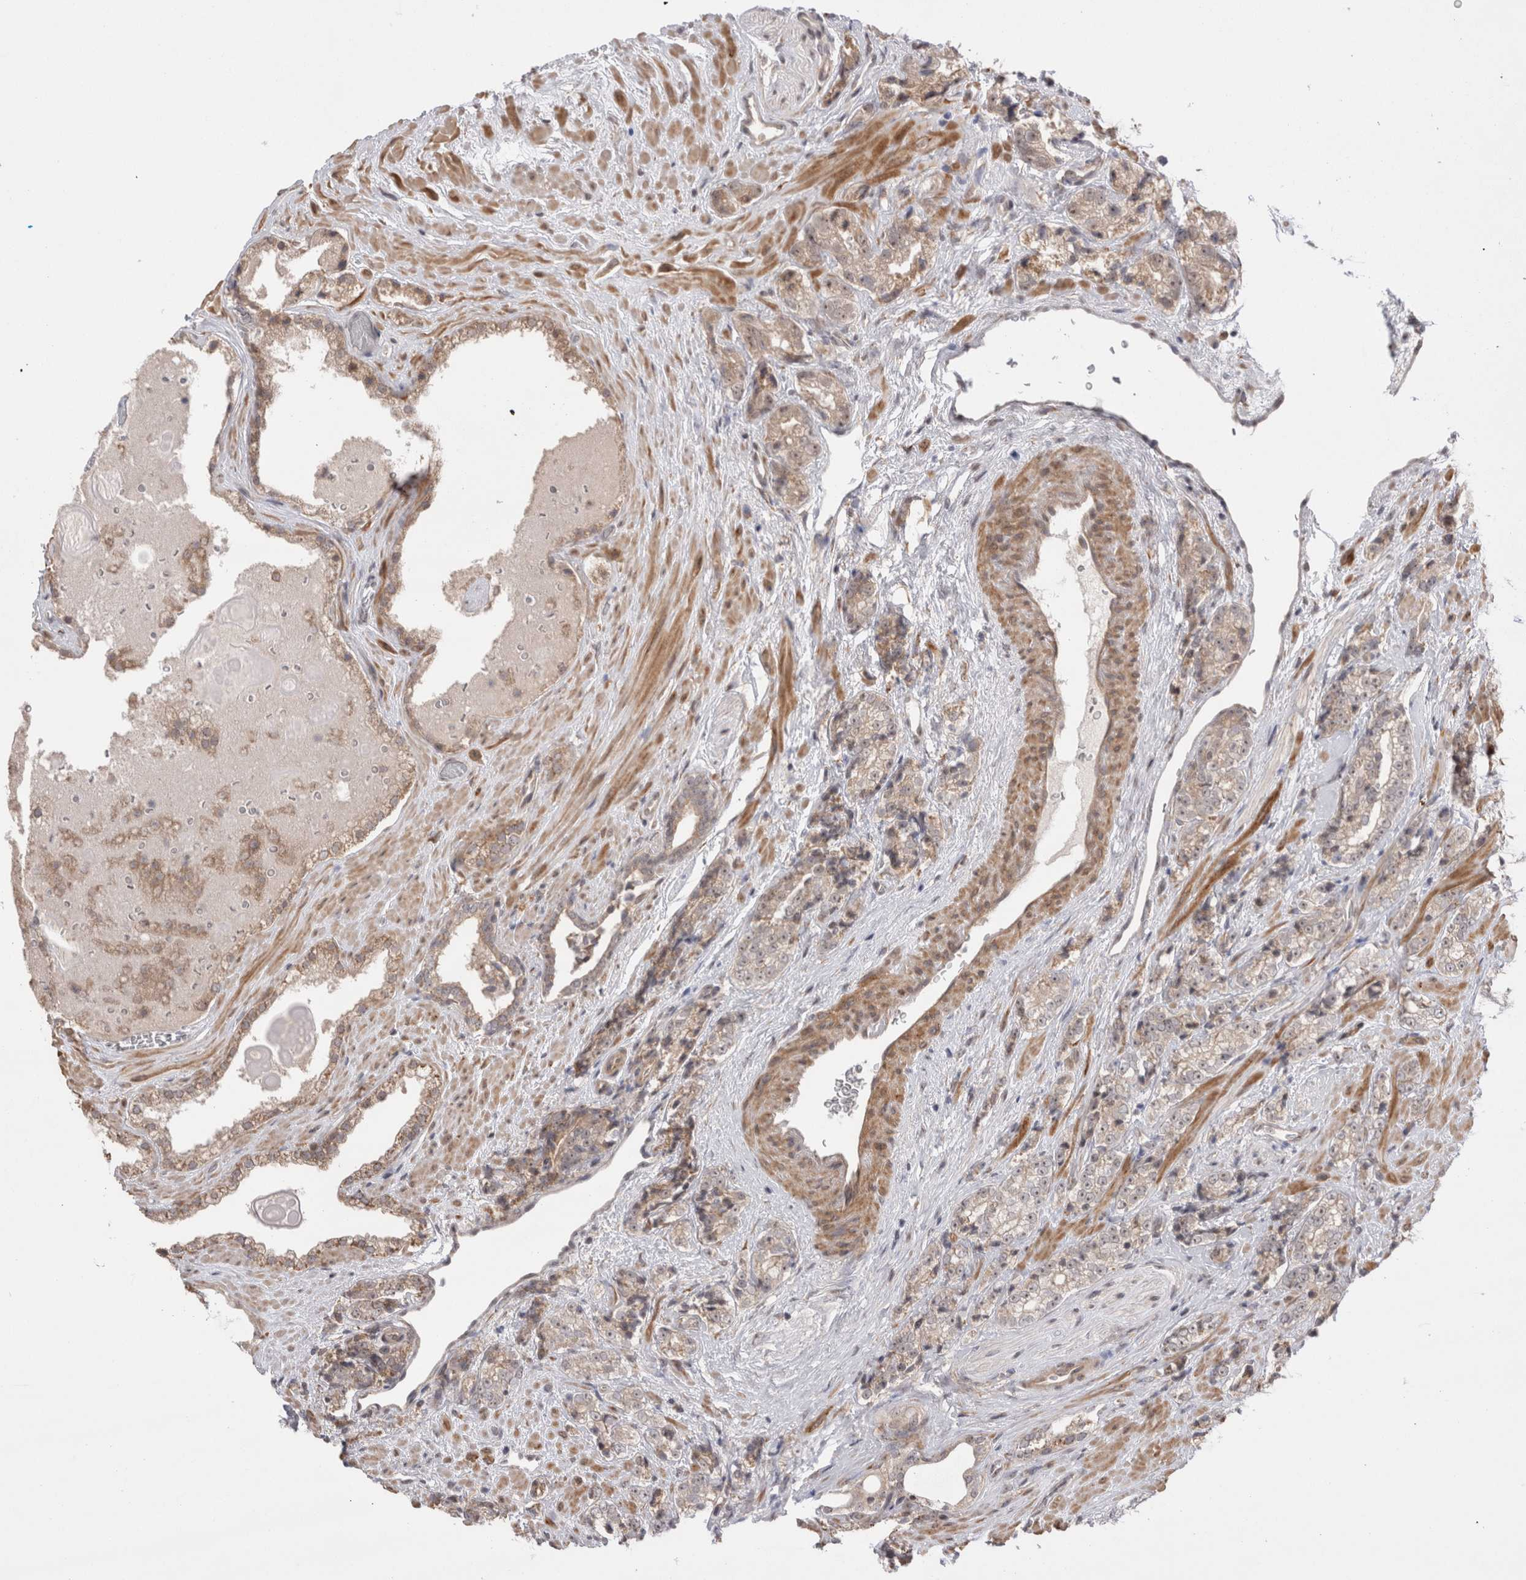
{"staining": {"intensity": "weak", "quantity": ">75%", "location": "cytoplasmic/membranous"}, "tissue": "prostate cancer", "cell_type": "Tumor cells", "image_type": "cancer", "snomed": [{"axis": "morphology", "description": "Adenocarcinoma, High grade"}, {"axis": "topography", "description": "Prostate"}], "caption": "The histopathology image reveals a brown stain indicating the presence of a protein in the cytoplasmic/membranous of tumor cells in prostate cancer (high-grade adenocarcinoma). (DAB (3,3'-diaminobenzidine) IHC with brightfield microscopy, high magnification).", "gene": "EXOSC4", "patient": {"sex": "male", "age": 71}}